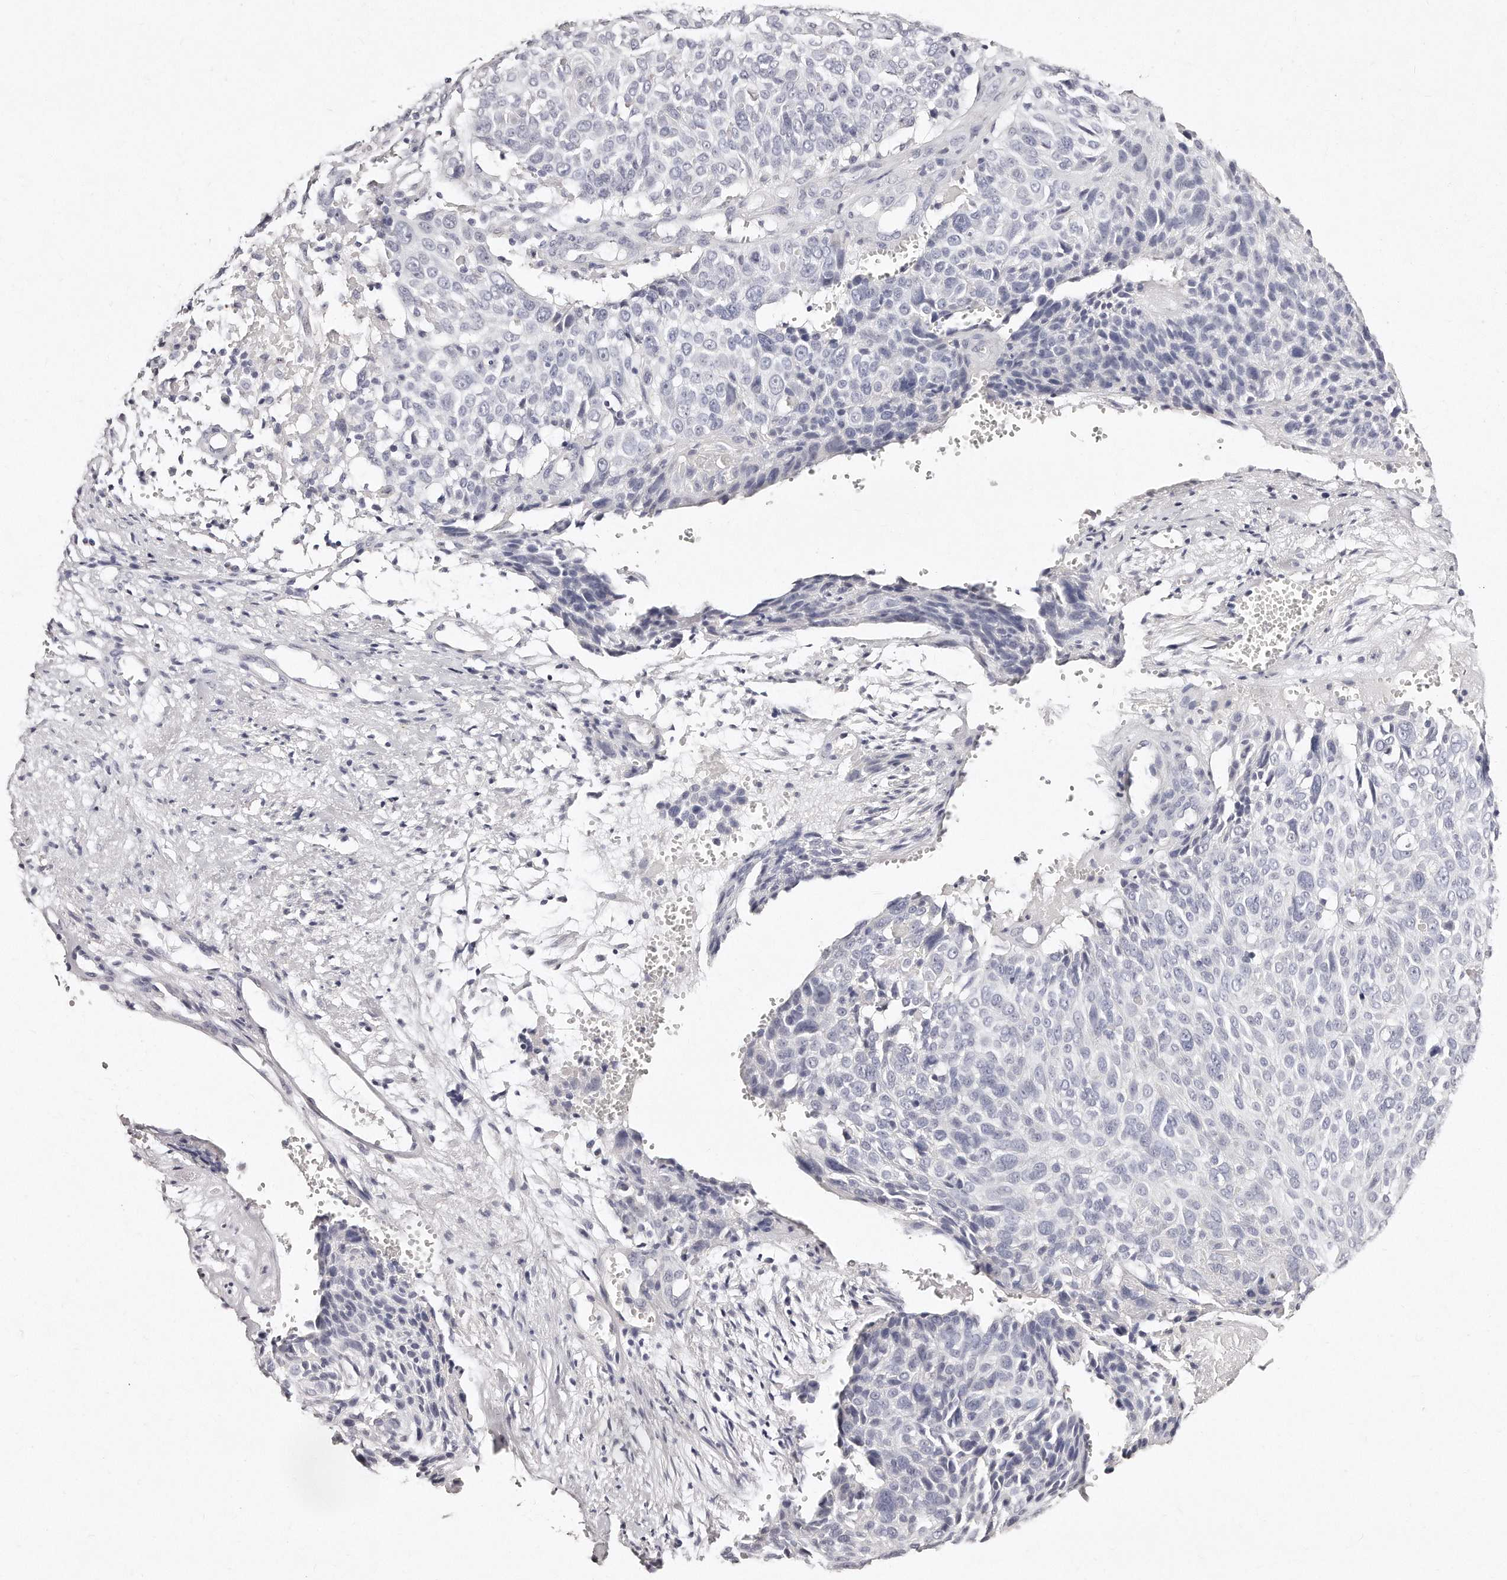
{"staining": {"intensity": "negative", "quantity": "none", "location": "none"}, "tissue": "cervical cancer", "cell_type": "Tumor cells", "image_type": "cancer", "snomed": [{"axis": "morphology", "description": "Squamous cell carcinoma, NOS"}, {"axis": "topography", "description": "Cervix"}], "caption": "There is no significant positivity in tumor cells of cervical squamous cell carcinoma. The staining is performed using DAB brown chromogen with nuclei counter-stained in using hematoxylin.", "gene": "GDA", "patient": {"sex": "female", "age": 74}}